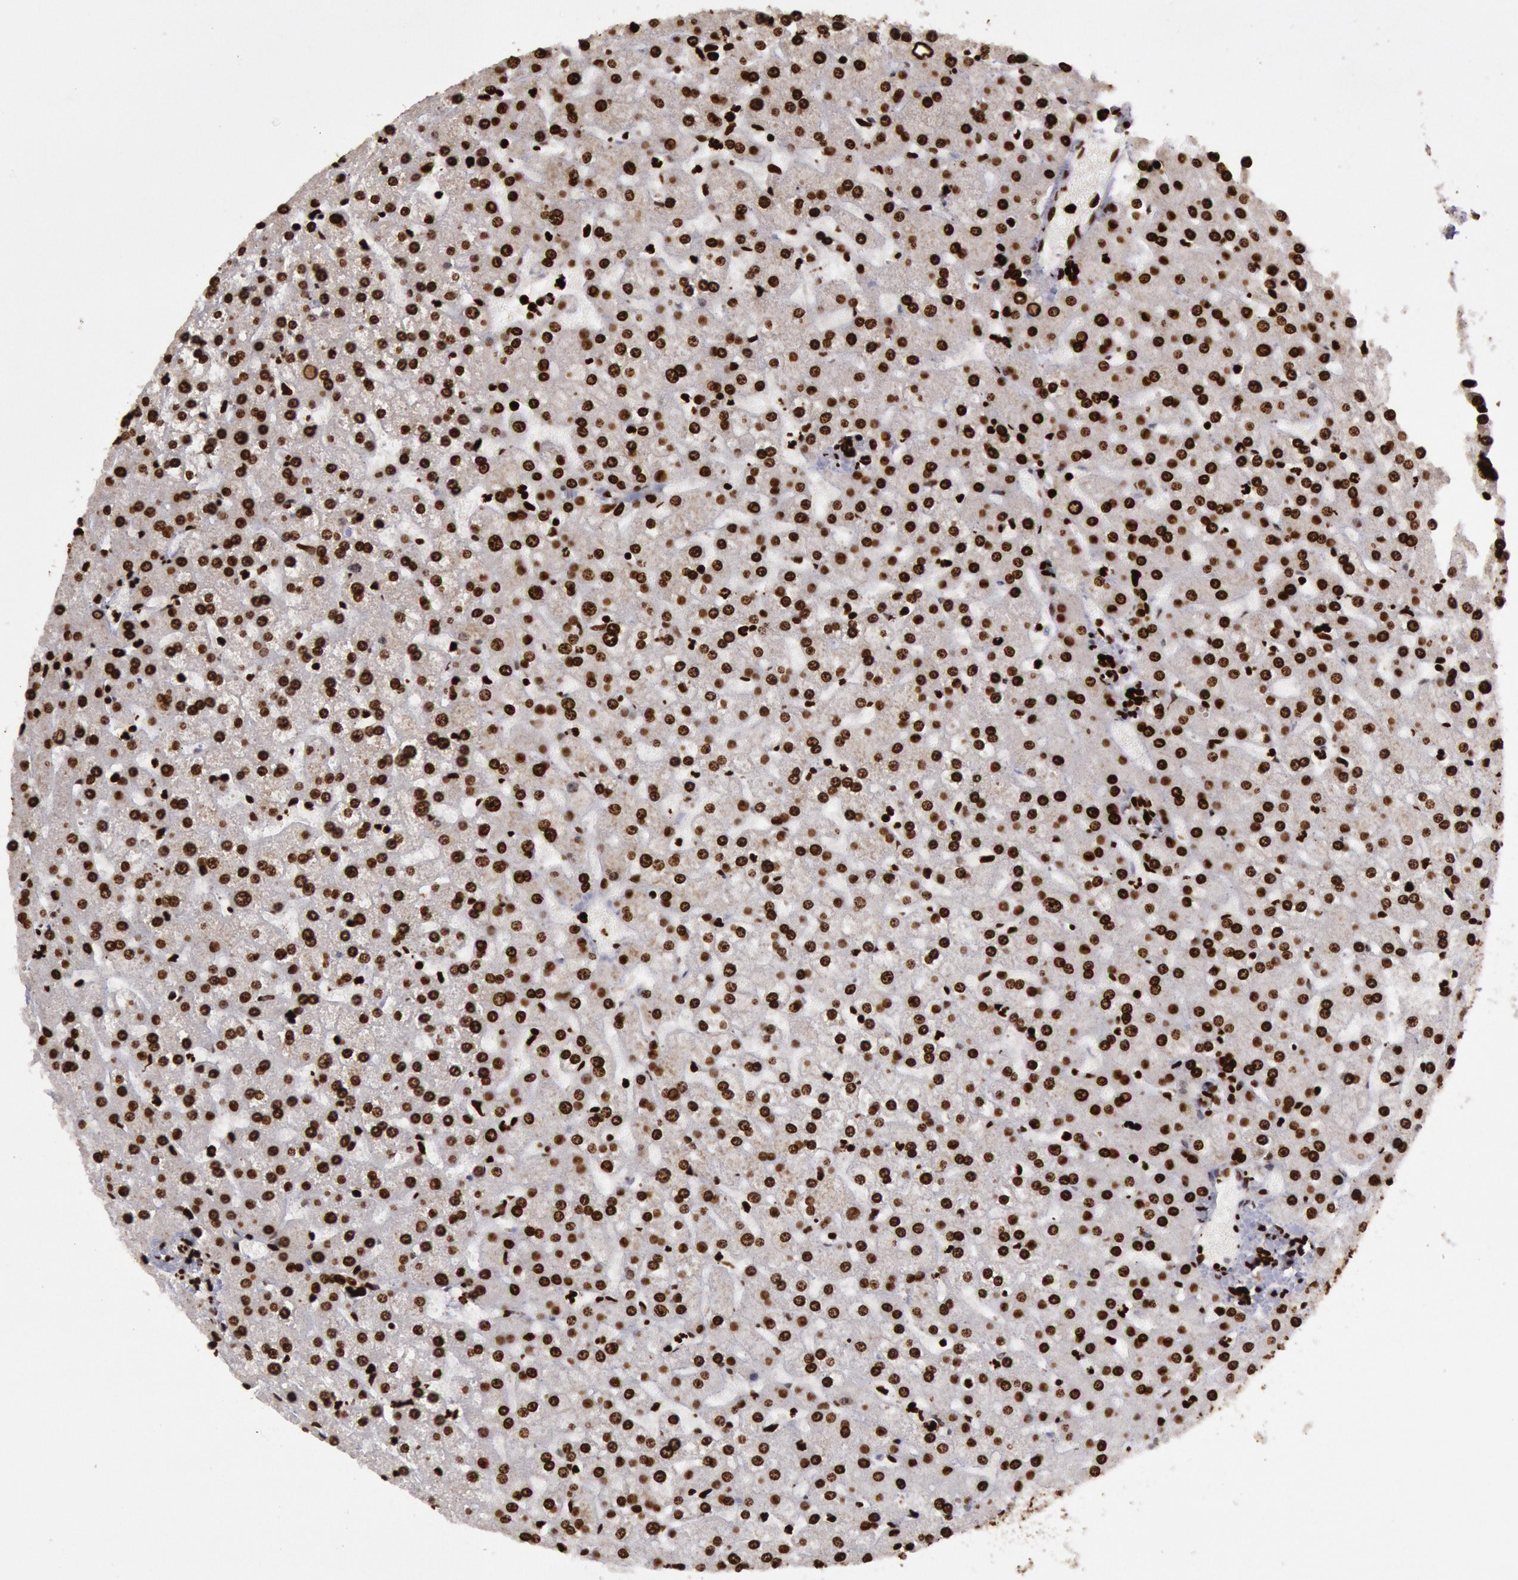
{"staining": {"intensity": "strong", "quantity": ">75%", "location": "nuclear"}, "tissue": "liver", "cell_type": "Cholangiocytes", "image_type": "normal", "snomed": [{"axis": "morphology", "description": "Normal tissue, NOS"}, {"axis": "topography", "description": "Liver"}], "caption": "Protein analysis of normal liver reveals strong nuclear positivity in approximately >75% of cholangiocytes. The staining is performed using DAB (3,3'-diaminobenzidine) brown chromogen to label protein expression. The nuclei are counter-stained blue using hematoxylin.", "gene": "H3", "patient": {"sex": "female", "age": 32}}